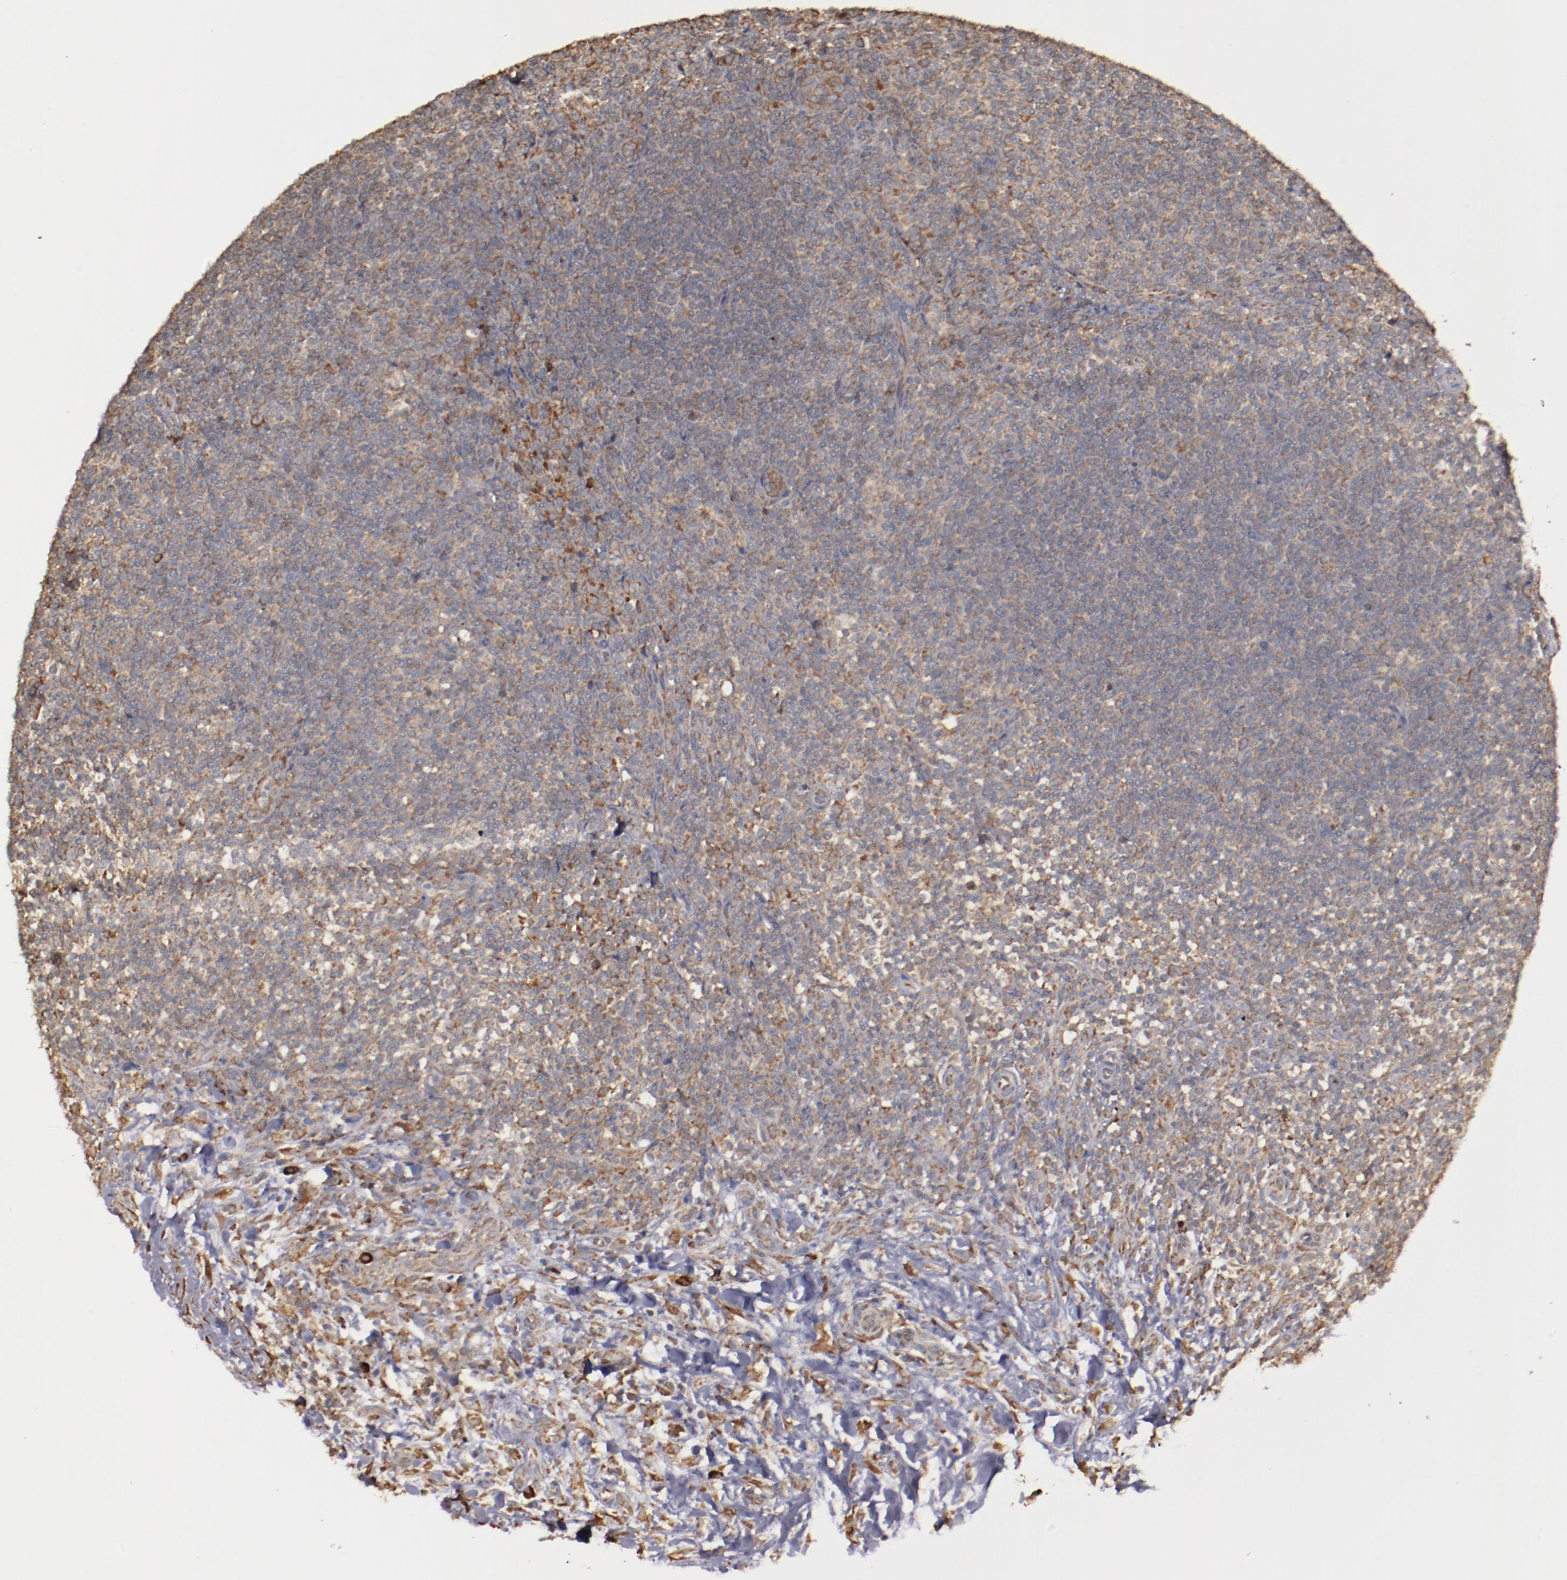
{"staining": {"intensity": "moderate", "quantity": "25%-75%", "location": "cytoplasmic/membranous"}, "tissue": "lymphoma", "cell_type": "Tumor cells", "image_type": "cancer", "snomed": [{"axis": "morphology", "description": "Malignant lymphoma, non-Hodgkin's type, Low grade"}, {"axis": "topography", "description": "Lymph node"}], "caption": "Immunohistochemistry photomicrograph of lymphoma stained for a protein (brown), which exhibits medium levels of moderate cytoplasmic/membranous positivity in about 25%-75% of tumor cells.", "gene": "RPS4Y1", "patient": {"sex": "female", "age": 76}}